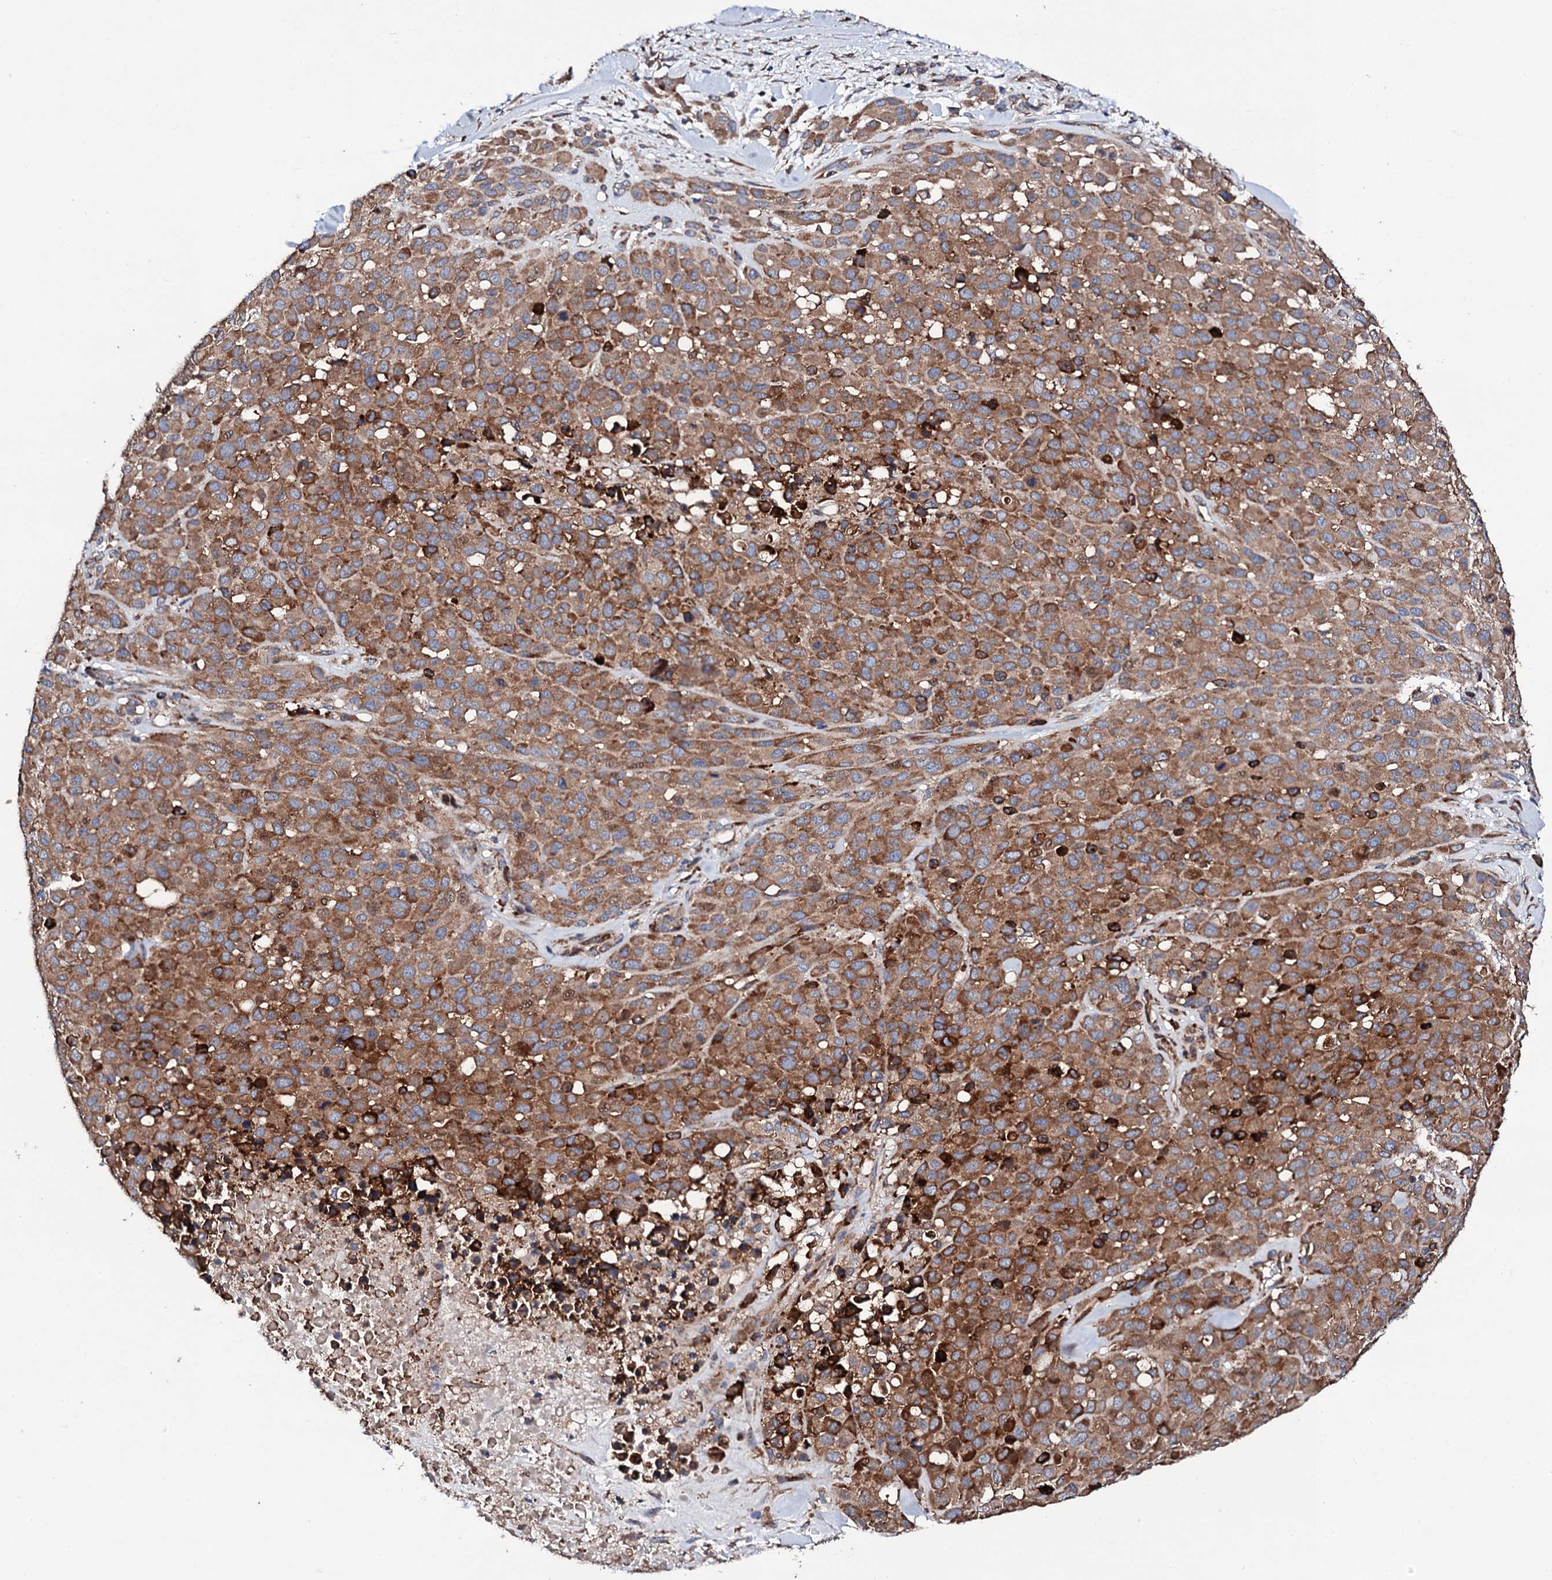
{"staining": {"intensity": "moderate", "quantity": ">75%", "location": "cytoplasmic/membranous"}, "tissue": "melanoma", "cell_type": "Tumor cells", "image_type": "cancer", "snomed": [{"axis": "morphology", "description": "Malignant melanoma, Metastatic site"}, {"axis": "topography", "description": "Skin"}], "caption": "Moderate cytoplasmic/membranous staining is present in about >75% of tumor cells in melanoma.", "gene": "LIPT2", "patient": {"sex": "female", "age": 81}}